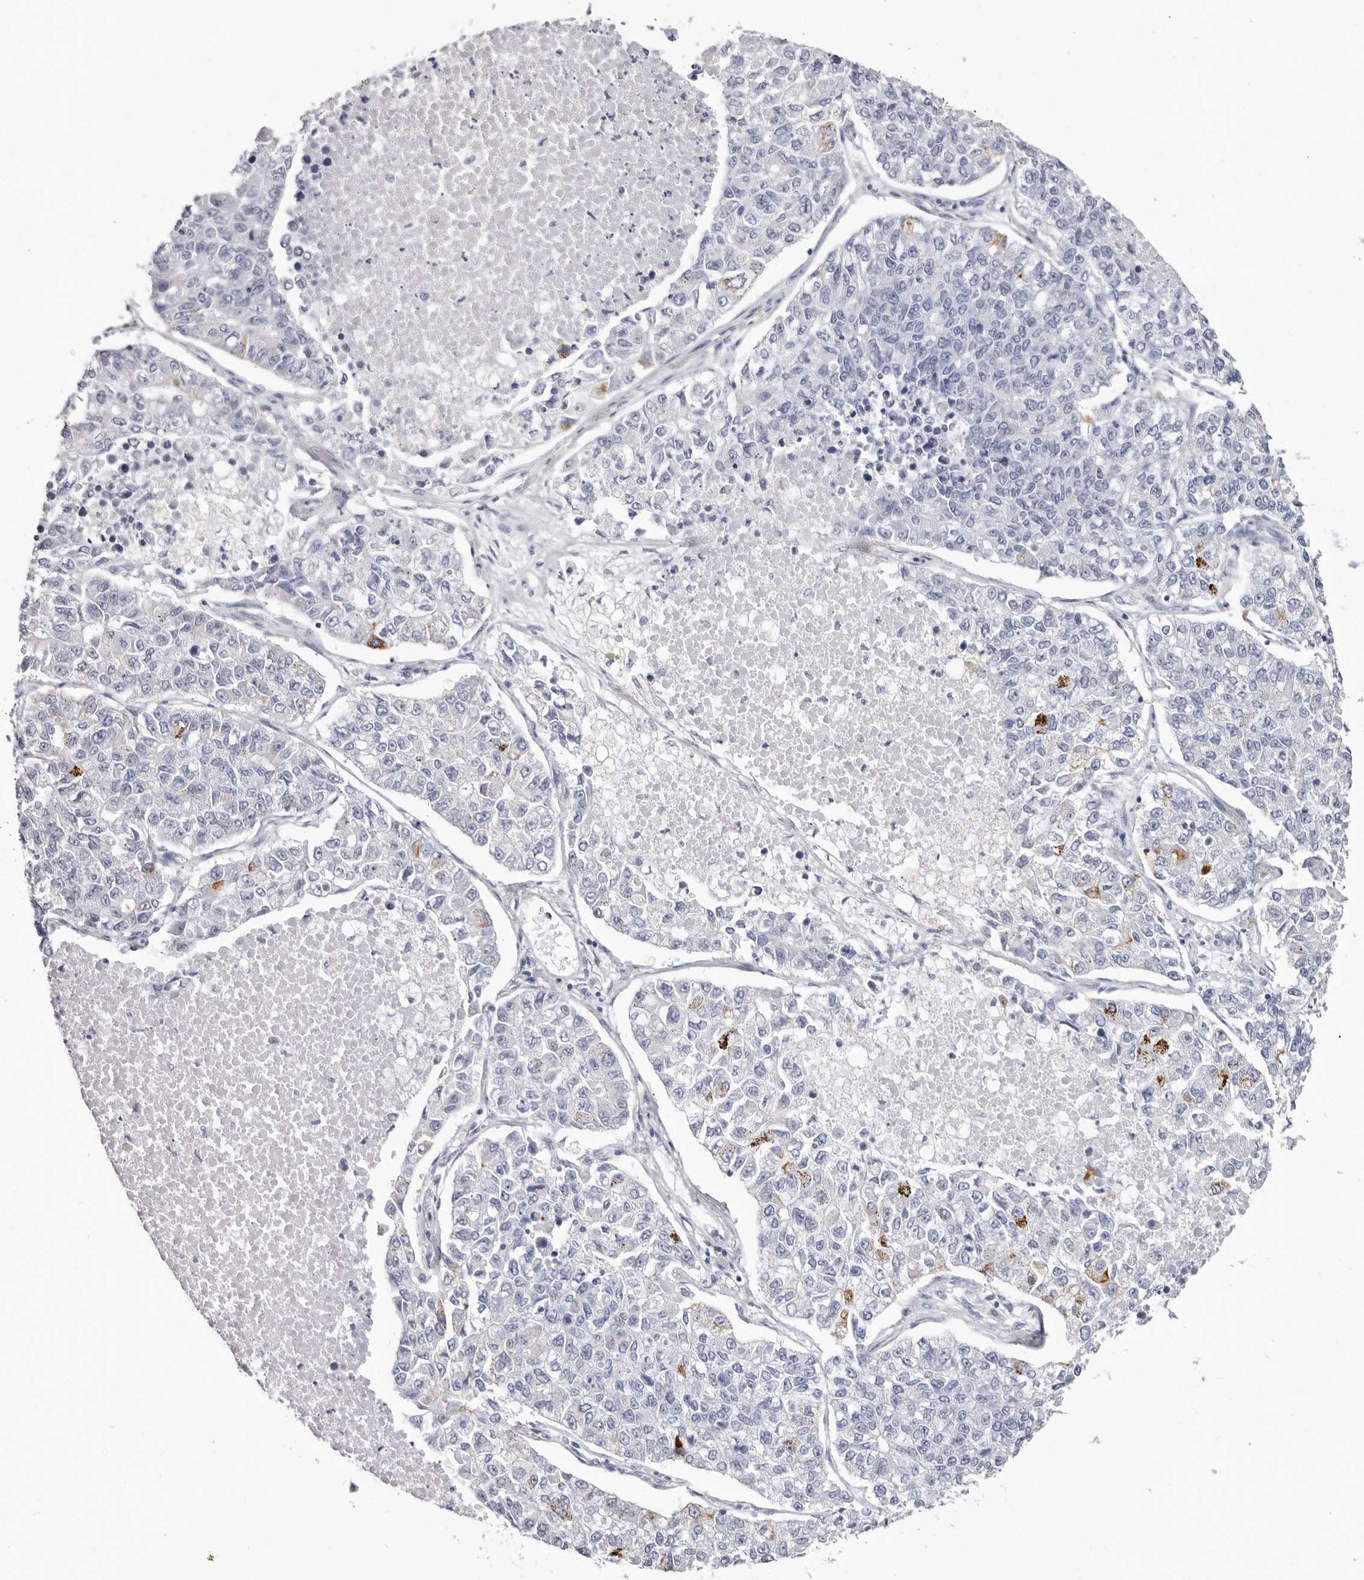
{"staining": {"intensity": "negative", "quantity": "none", "location": "none"}, "tissue": "lung cancer", "cell_type": "Tumor cells", "image_type": "cancer", "snomed": [{"axis": "morphology", "description": "Adenocarcinoma, NOS"}, {"axis": "topography", "description": "Lung"}], "caption": "Immunohistochemistry photomicrograph of neoplastic tissue: human adenocarcinoma (lung) stained with DAB exhibits no significant protein positivity in tumor cells. (IHC, brightfield microscopy, high magnification).", "gene": "RSPO2", "patient": {"sex": "male", "age": 49}}